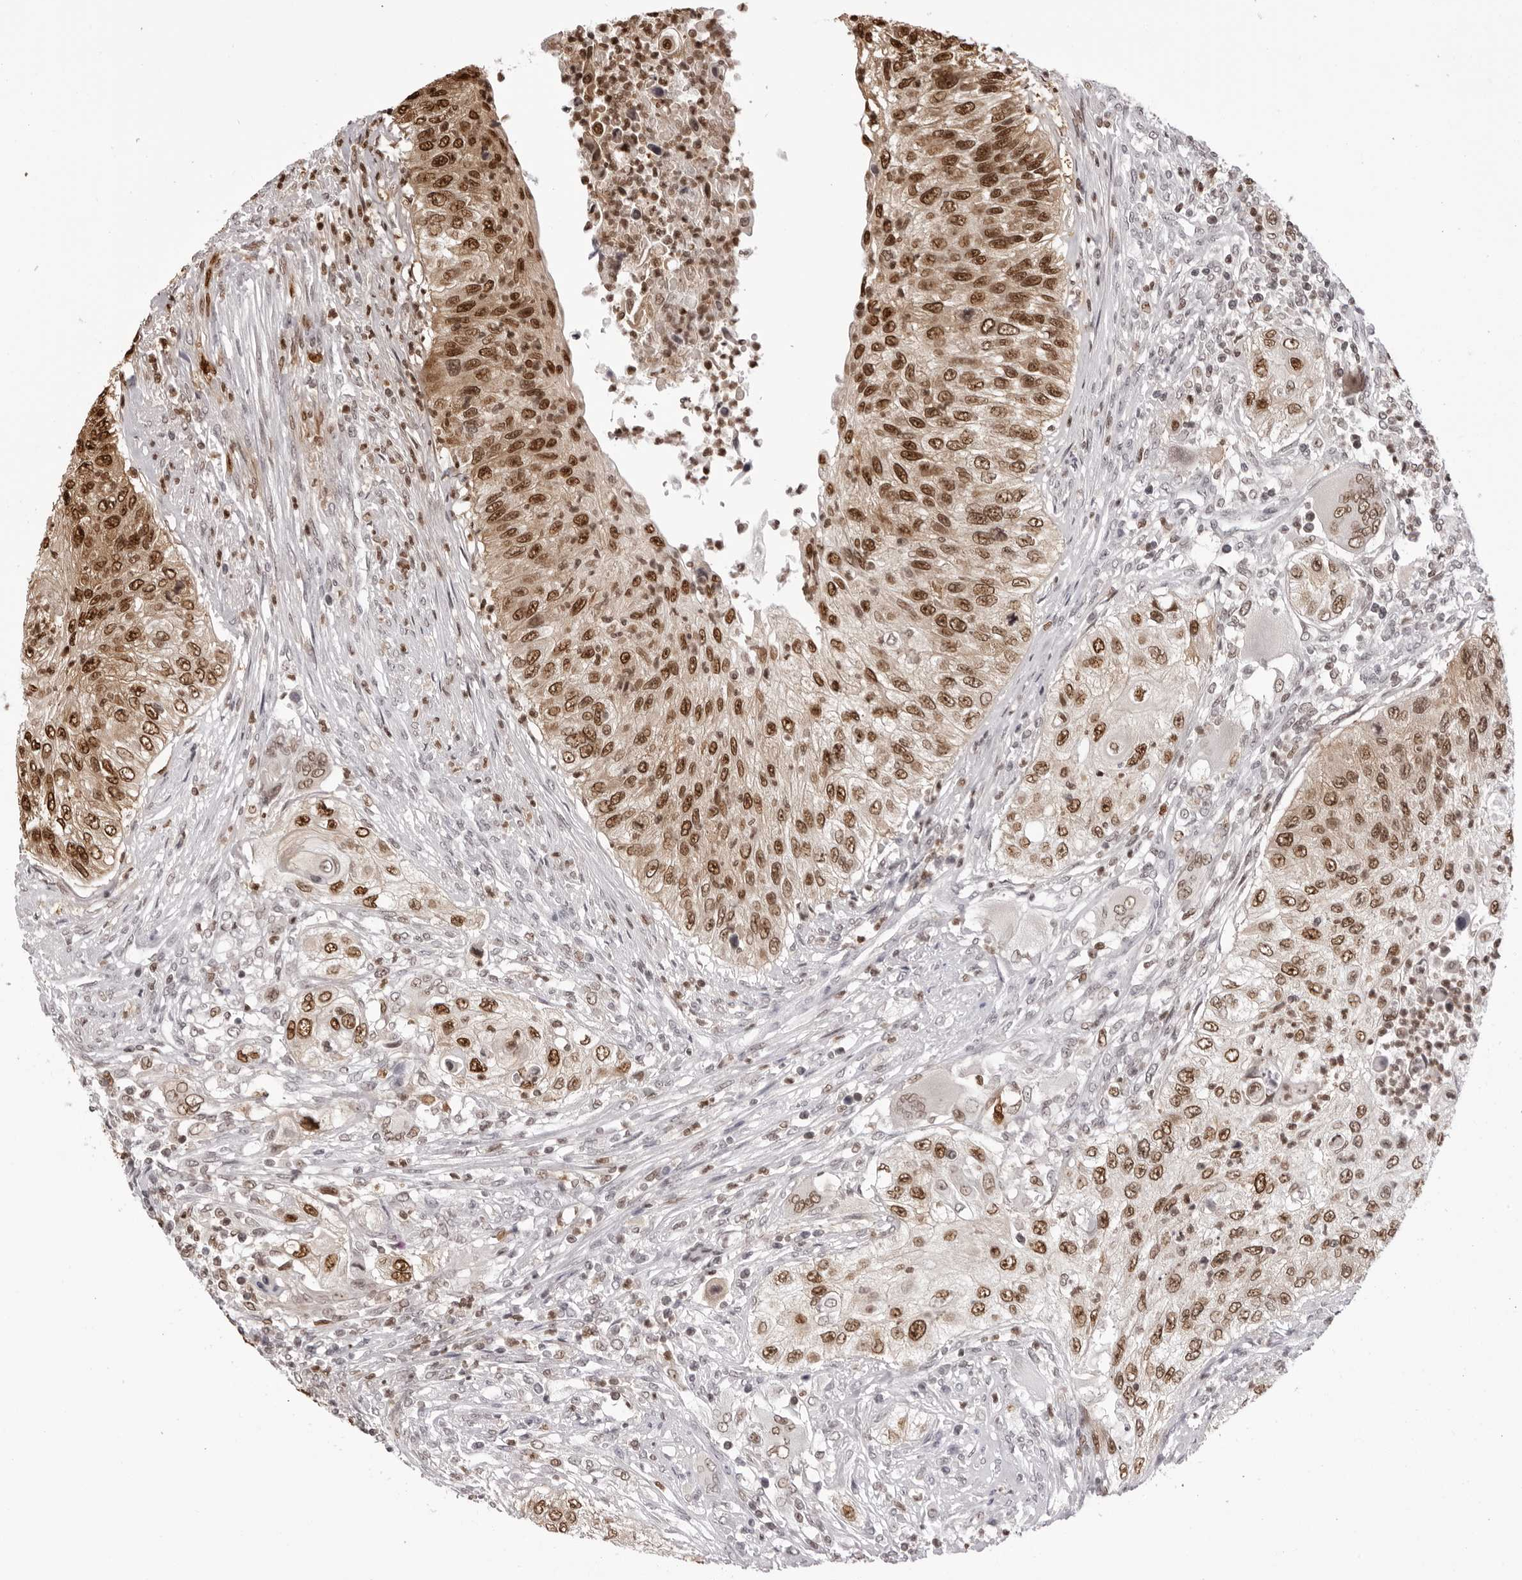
{"staining": {"intensity": "moderate", "quantity": ">75%", "location": "nuclear"}, "tissue": "urothelial cancer", "cell_type": "Tumor cells", "image_type": "cancer", "snomed": [{"axis": "morphology", "description": "Urothelial carcinoma, High grade"}, {"axis": "topography", "description": "Urinary bladder"}], "caption": "A brown stain shows moderate nuclear expression of a protein in urothelial cancer tumor cells.", "gene": "HSPA4", "patient": {"sex": "female", "age": 60}}